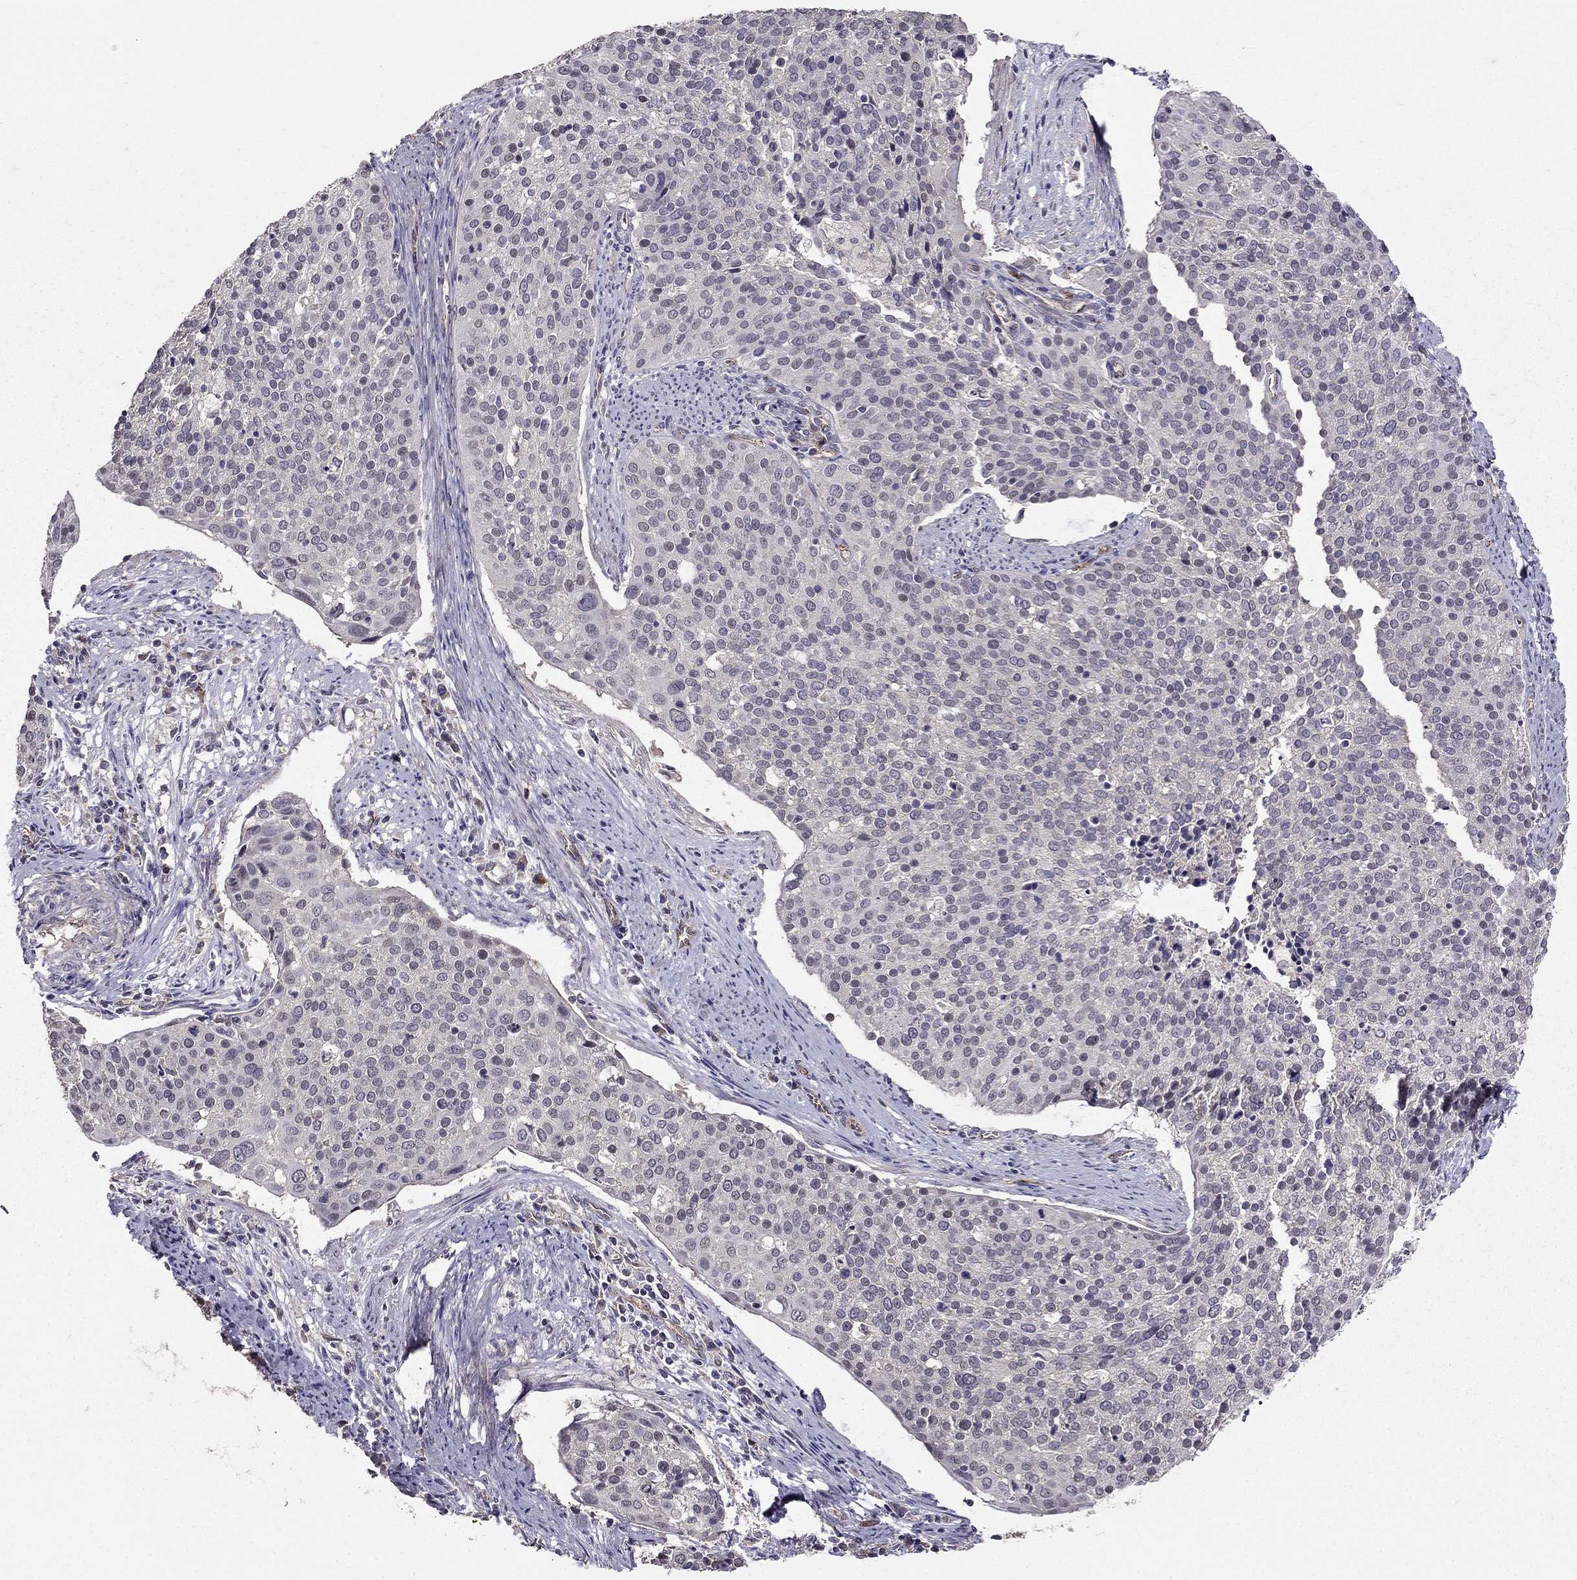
{"staining": {"intensity": "negative", "quantity": "none", "location": "none"}, "tissue": "cervical cancer", "cell_type": "Tumor cells", "image_type": "cancer", "snomed": [{"axis": "morphology", "description": "Squamous cell carcinoma, NOS"}, {"axis": "topography", "description": "Cervix"}], "caption": "IHC photomicrograph of cervical cancer stained for a protein (brown), which demonstrates no staining in tumor cells.", "gene": "RASIP1", "patient": {"sex": "female", "age": 39}}